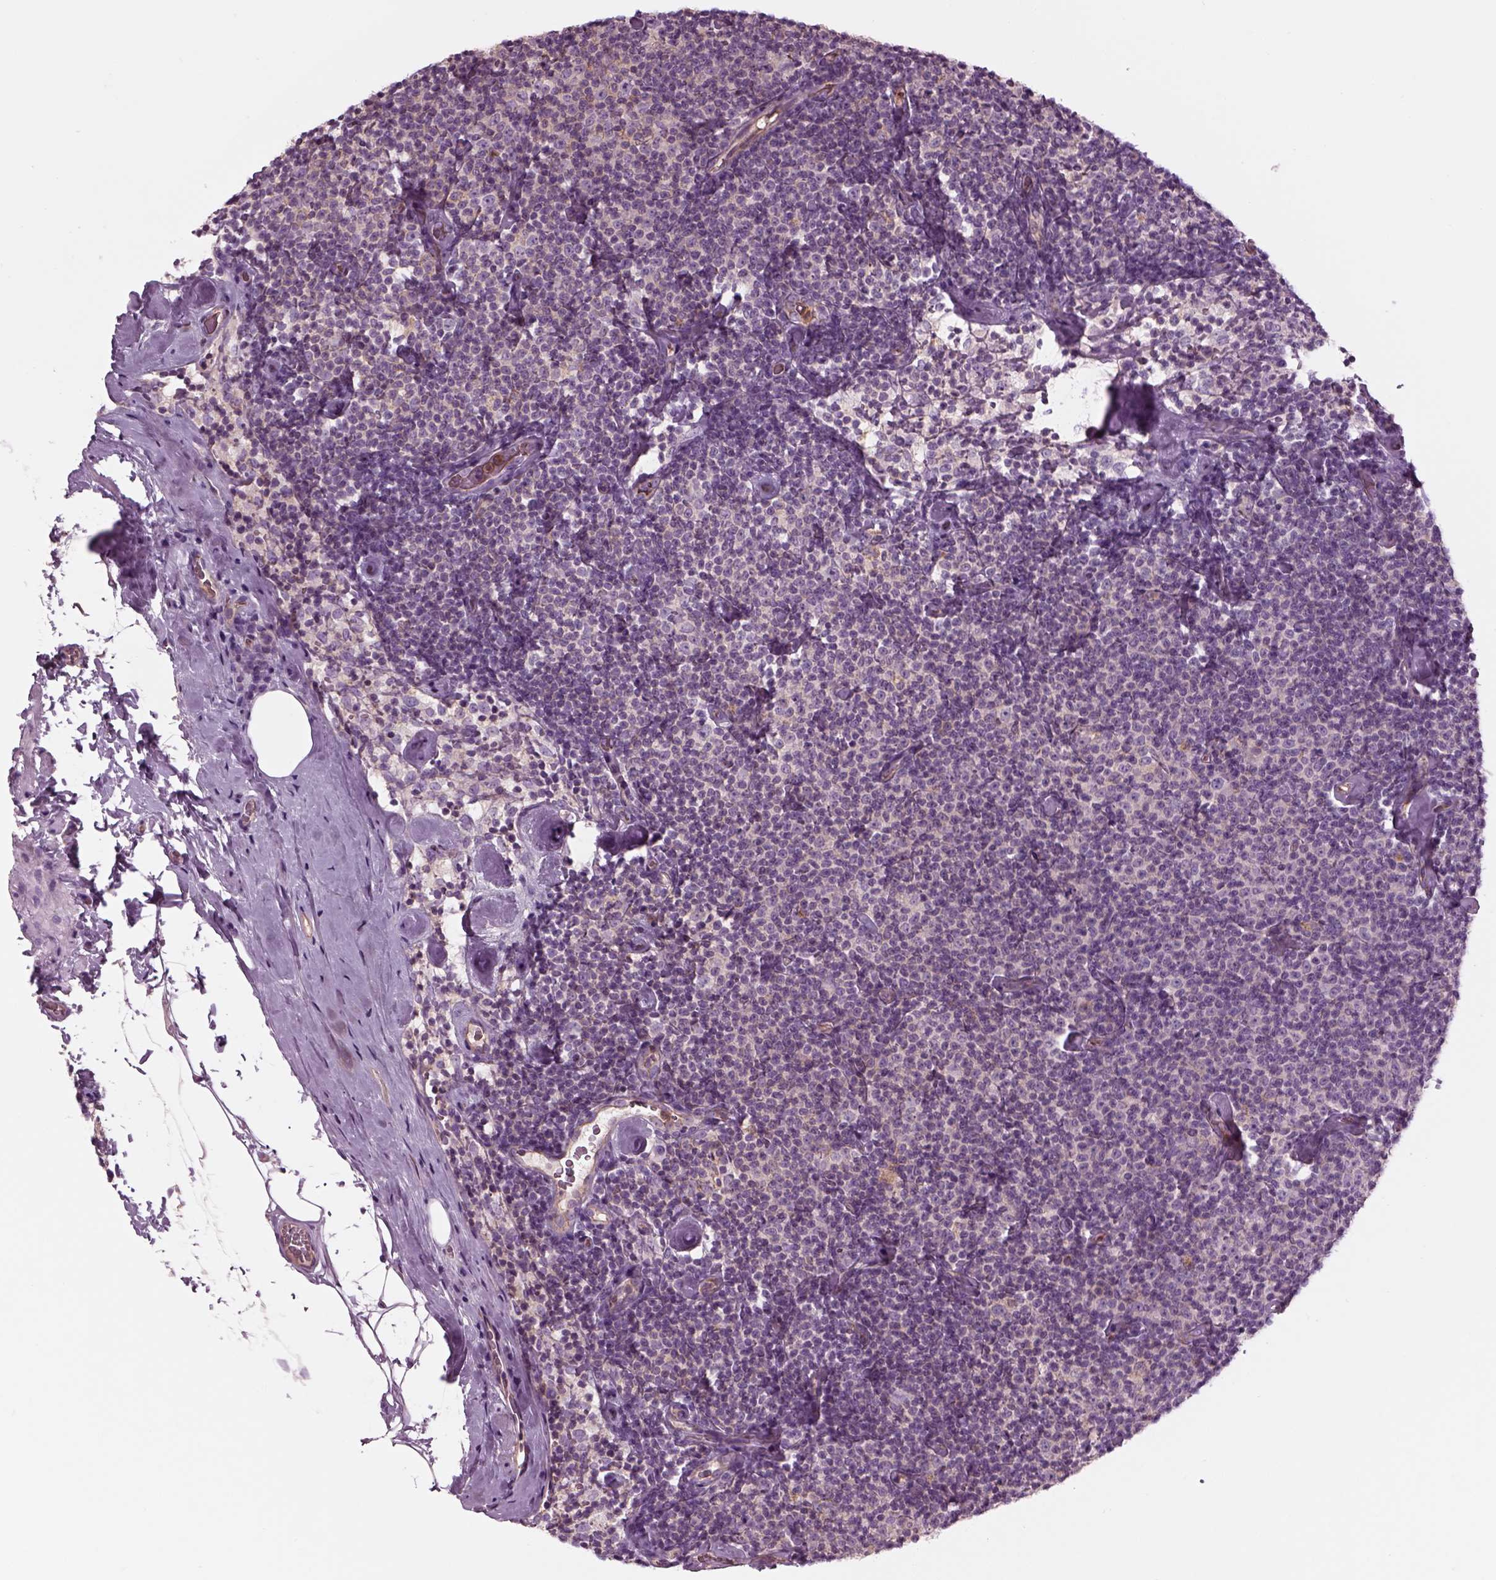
{"staining": {"intensity": "negative", "quantity": "none", "location": "none"}, "tissue": "lymphoma", "cell_type": "Tumor cells", "image_type": "cancer", "snomed": [{"axis": "morphology", "description": "Malignant lymphoma, non-Hodgkin's type, Low grade"}, {"axis": "topography", "description": "Lymph node"}], "caption": "Tumor cells show no significant protein staining in low-grade malignant lymphoma, non-Hodgkin's type.", "gene": "SLC2A3", "patient": {"sex": "male", "age": 81}}